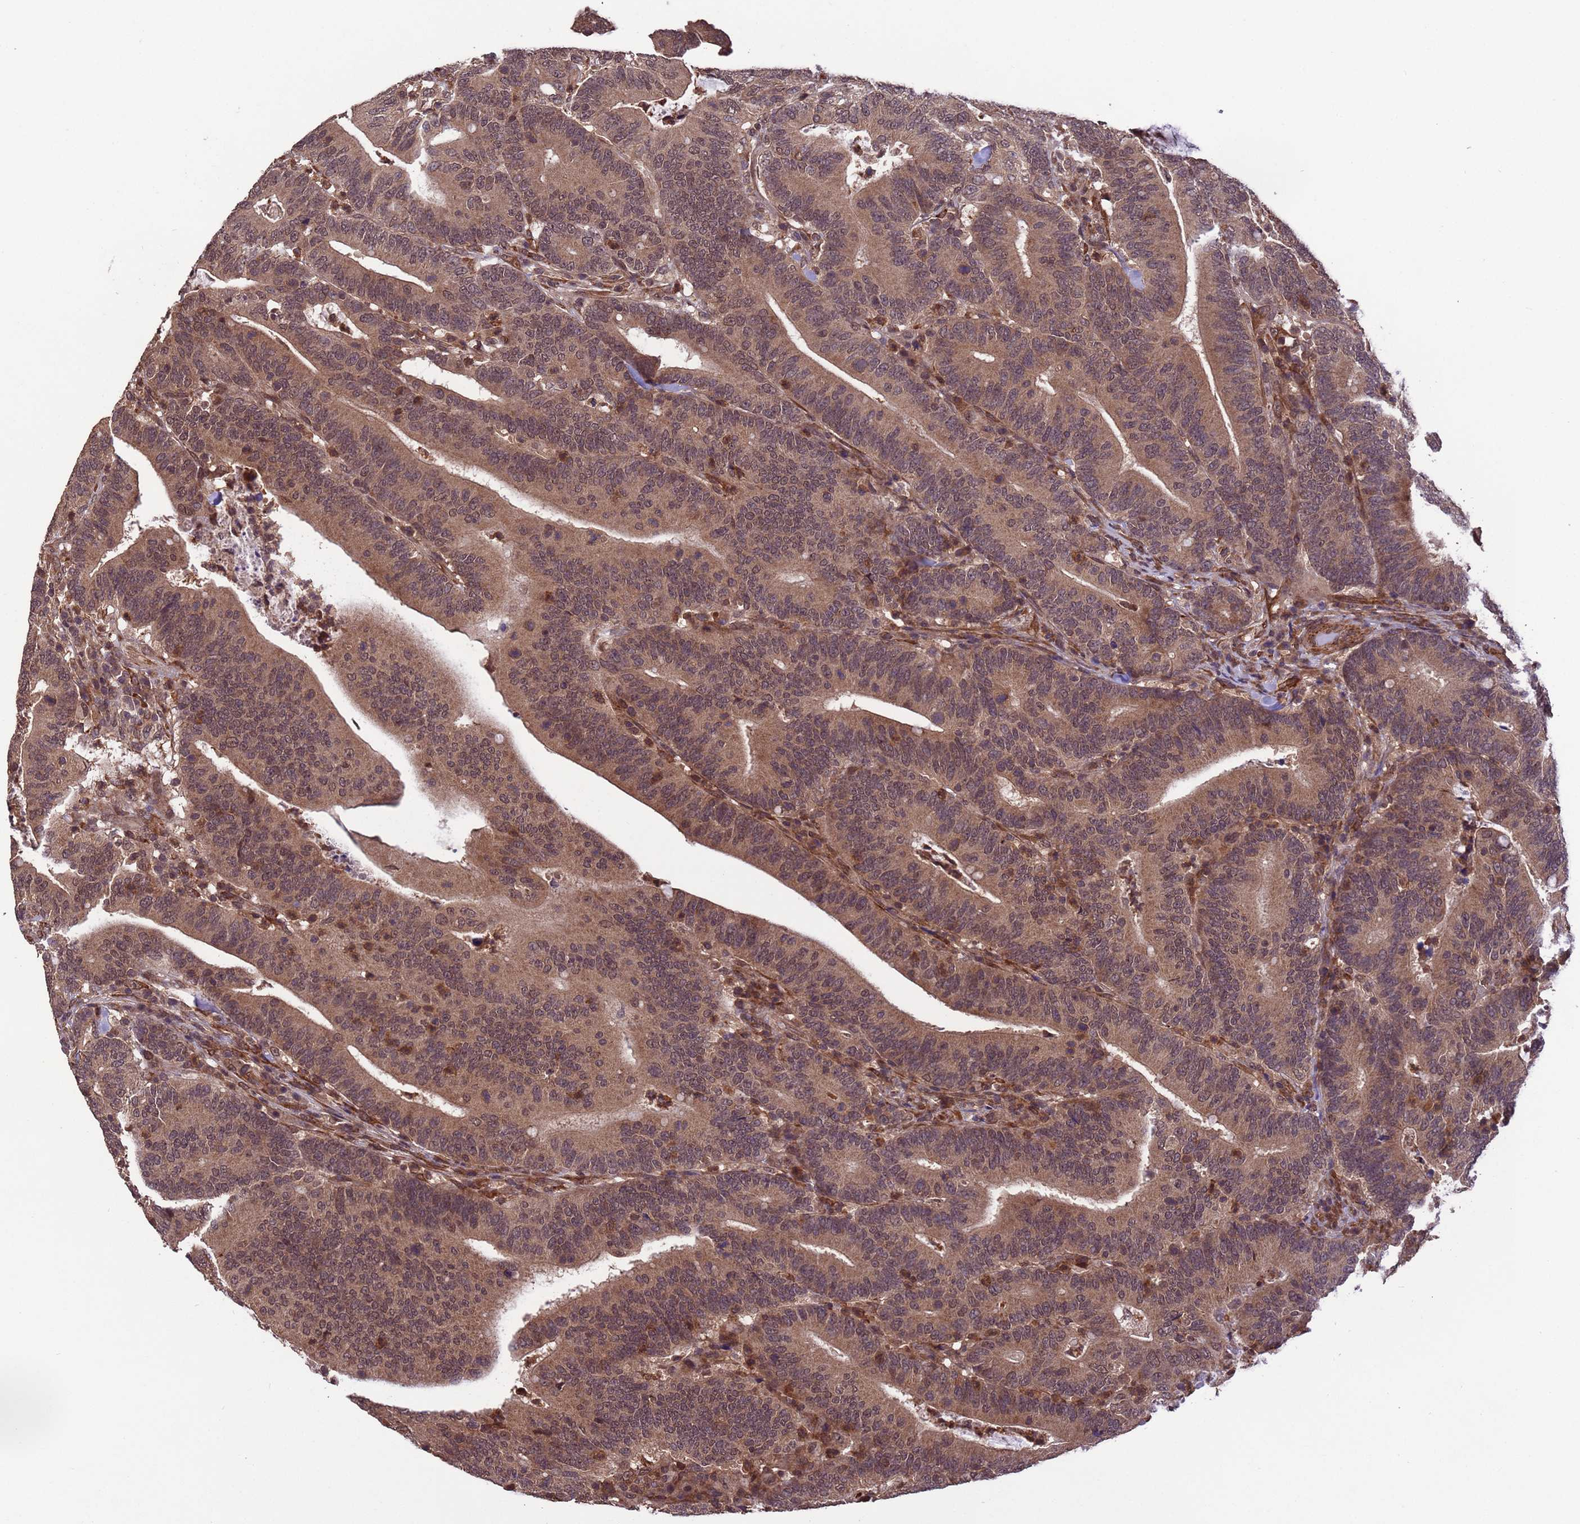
{"staining": {"intensity": "moderate", "quantity": ">75%", "location": "cytoplasmic/membranous,nuclear"}, "tissue": "colorectal cancer", "cell_type": "Tumor cells", "image_type": "cancer", "snomed": [{"axis": "morphology", "description": "Adenocarcinoma, NOS"}, {"axis": "topography", "description": "Colon"}], "caption": "Immunohistochemistry staining of colorectal cancer, which reveals medium levels of moderate cytoplasmic/membranous and nuclear staining in approximately >75% of tumor cells indicating moderate cytoplasmic/membranous and nuclear protein expression. The staining was performed using DAB (3,3'-diaminobenzidine) (brown) for protein detection and nuclei were counterstained in hematoxylin (blue).", "gene": "VSTM4", "patient": {"sex": "female", "age": 66}}